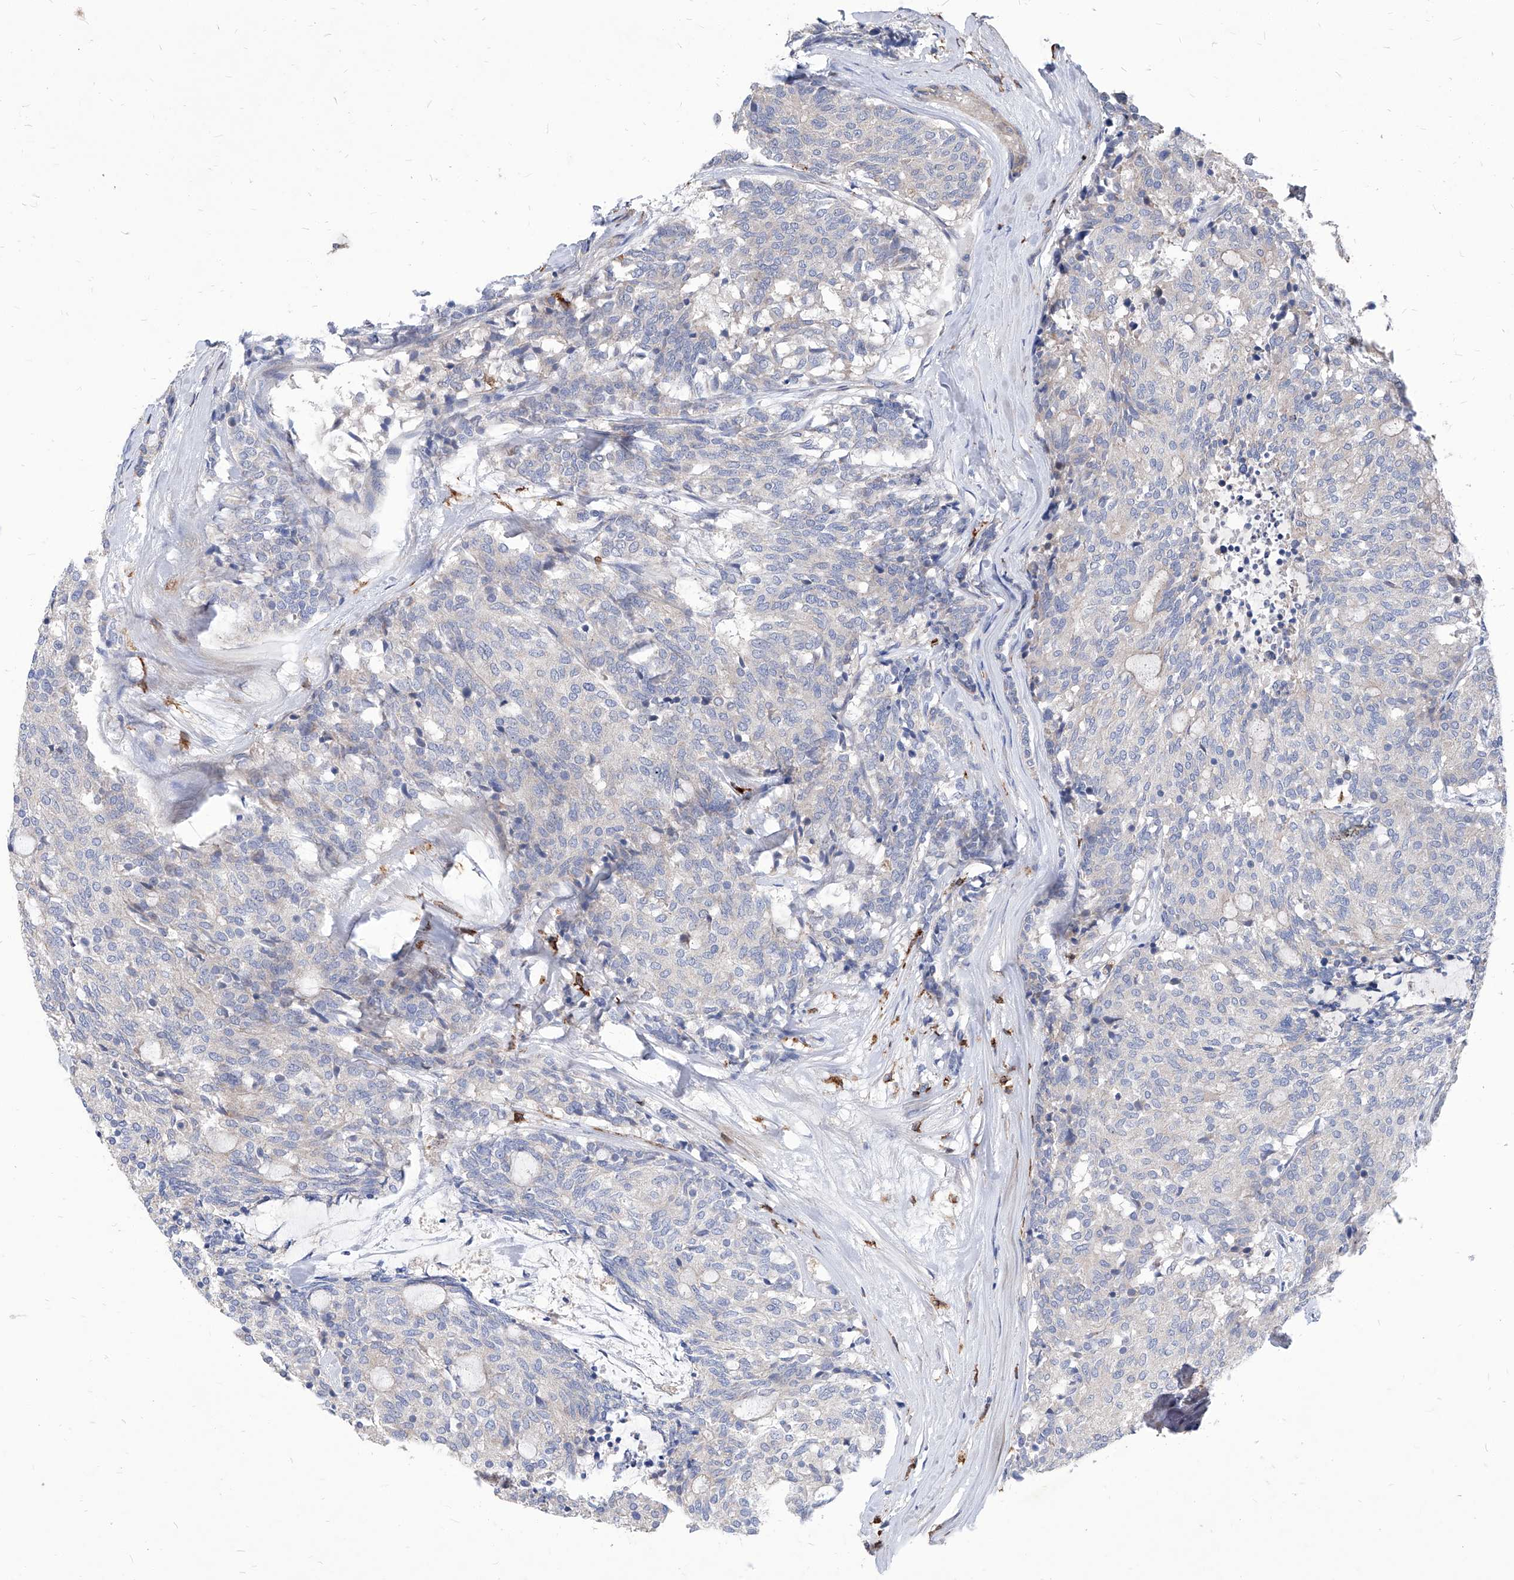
{"staining": {"intensity": "negative", "quantity": "none", "location": "none"}, "tissue": "carcinoid", "cell_type": "Tumor cells", "image_type": "cancer", "snomed": [{"axis": "morphology", "description": "Carcinoid, malignant, NOS"}, {"axis": "topography", "description": "Pancreas"}], "caption": "Tumor cells are negative for protein expression in human carcinoid (malignant).", "gene": "UBOX5", "patient": {"sex": "female", "age": 54}}